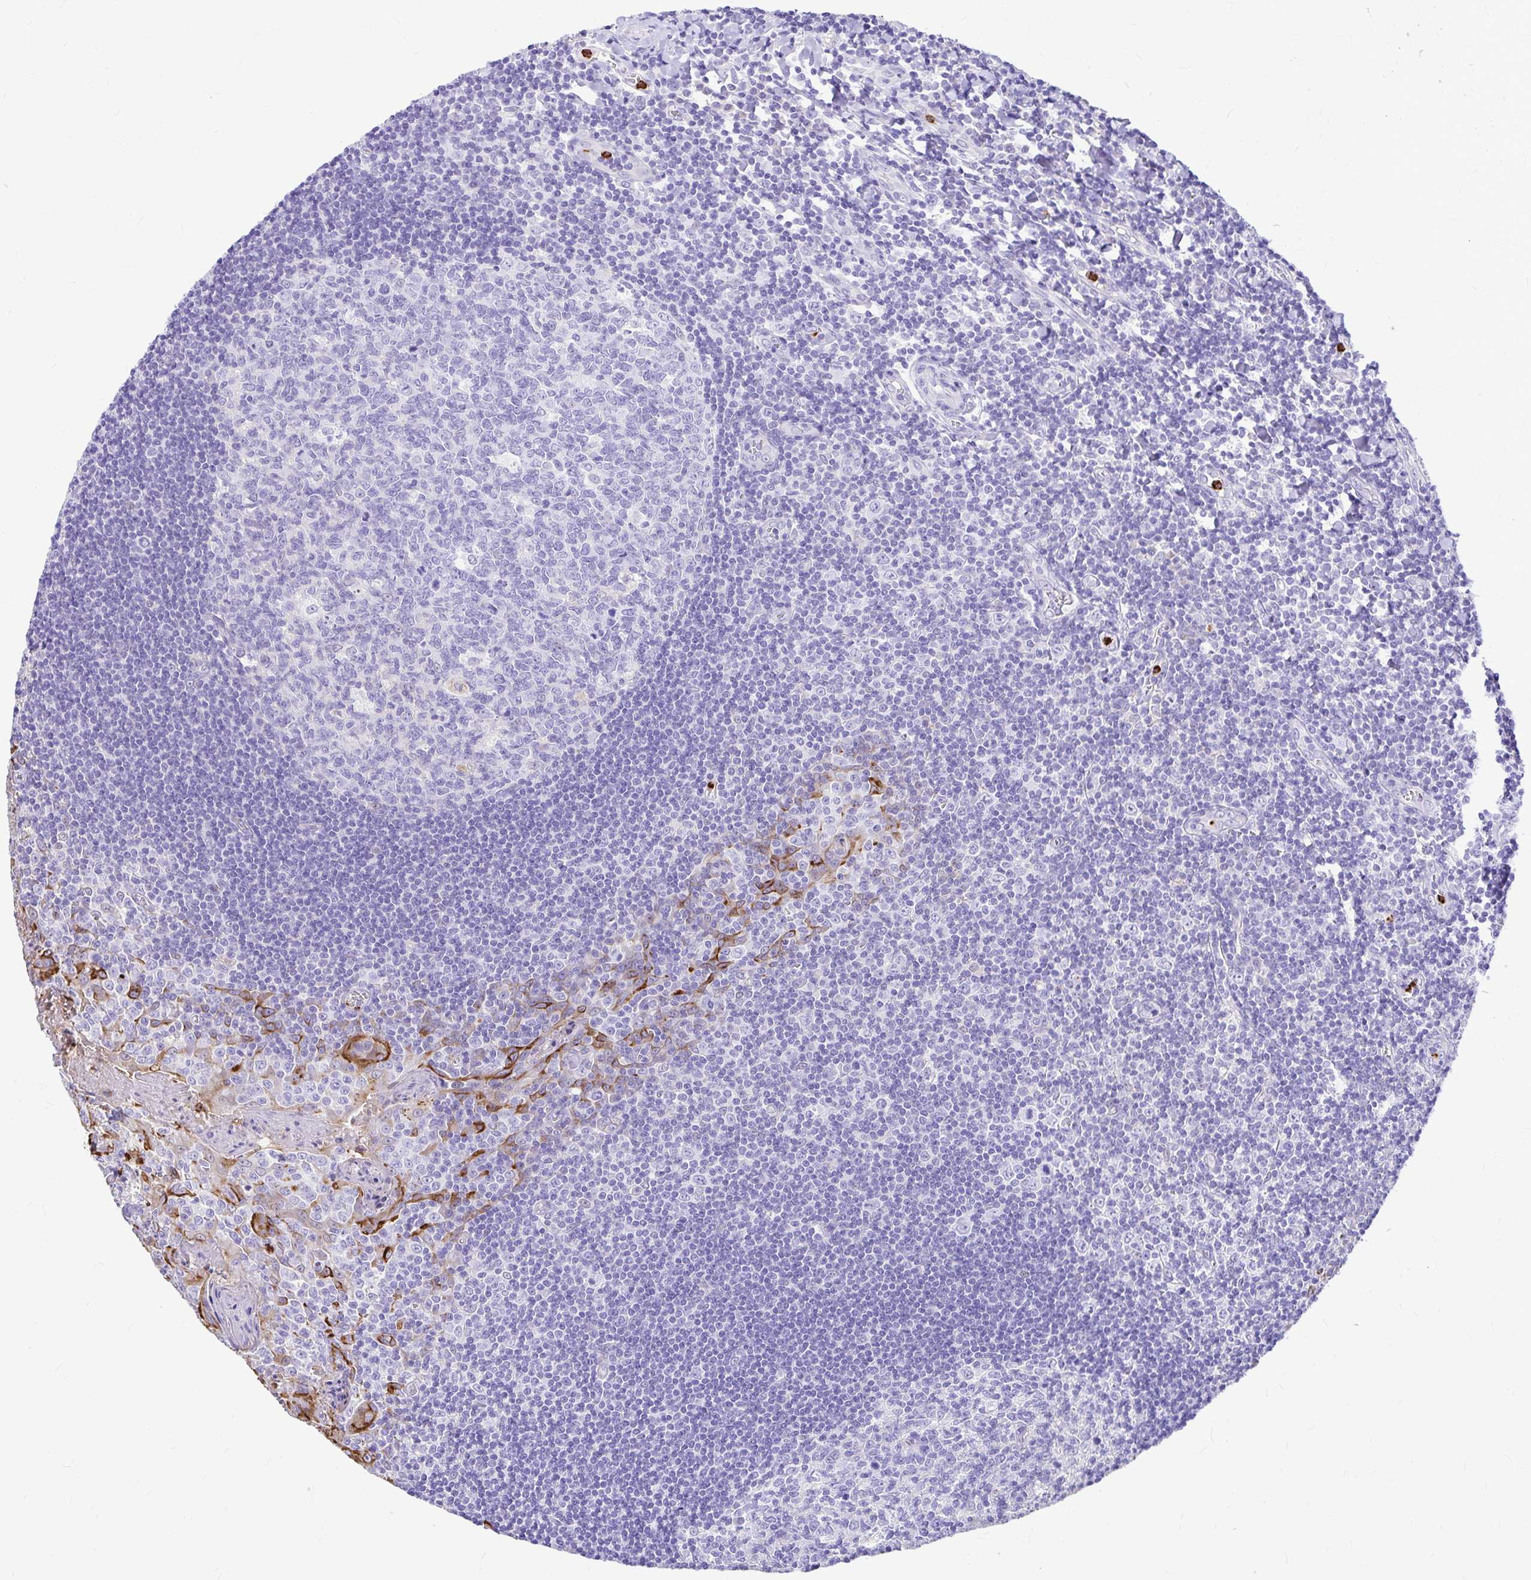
{"staining": {"intensity": "negative", "quantity": "none", "location": "none"}, "tissue": "tonsil", "cell_type": "Germinal center cells", "image_type": "normal", "snomed": [{"axis": "morphology", "description": "Normal tissue, NOS"}, {"axis": "morphology", "description": "Inflammation, NOS"}, {"axis": "topography", "description": "Tonsil"}], "caption": "IHC of unremarkable human tonsil exhibits no expression in germinal center cells. (IHC, brightfield microscopy, high magnification).", "gene": "CLEC1B", "patient": {"sex": "female", "age": 31}}